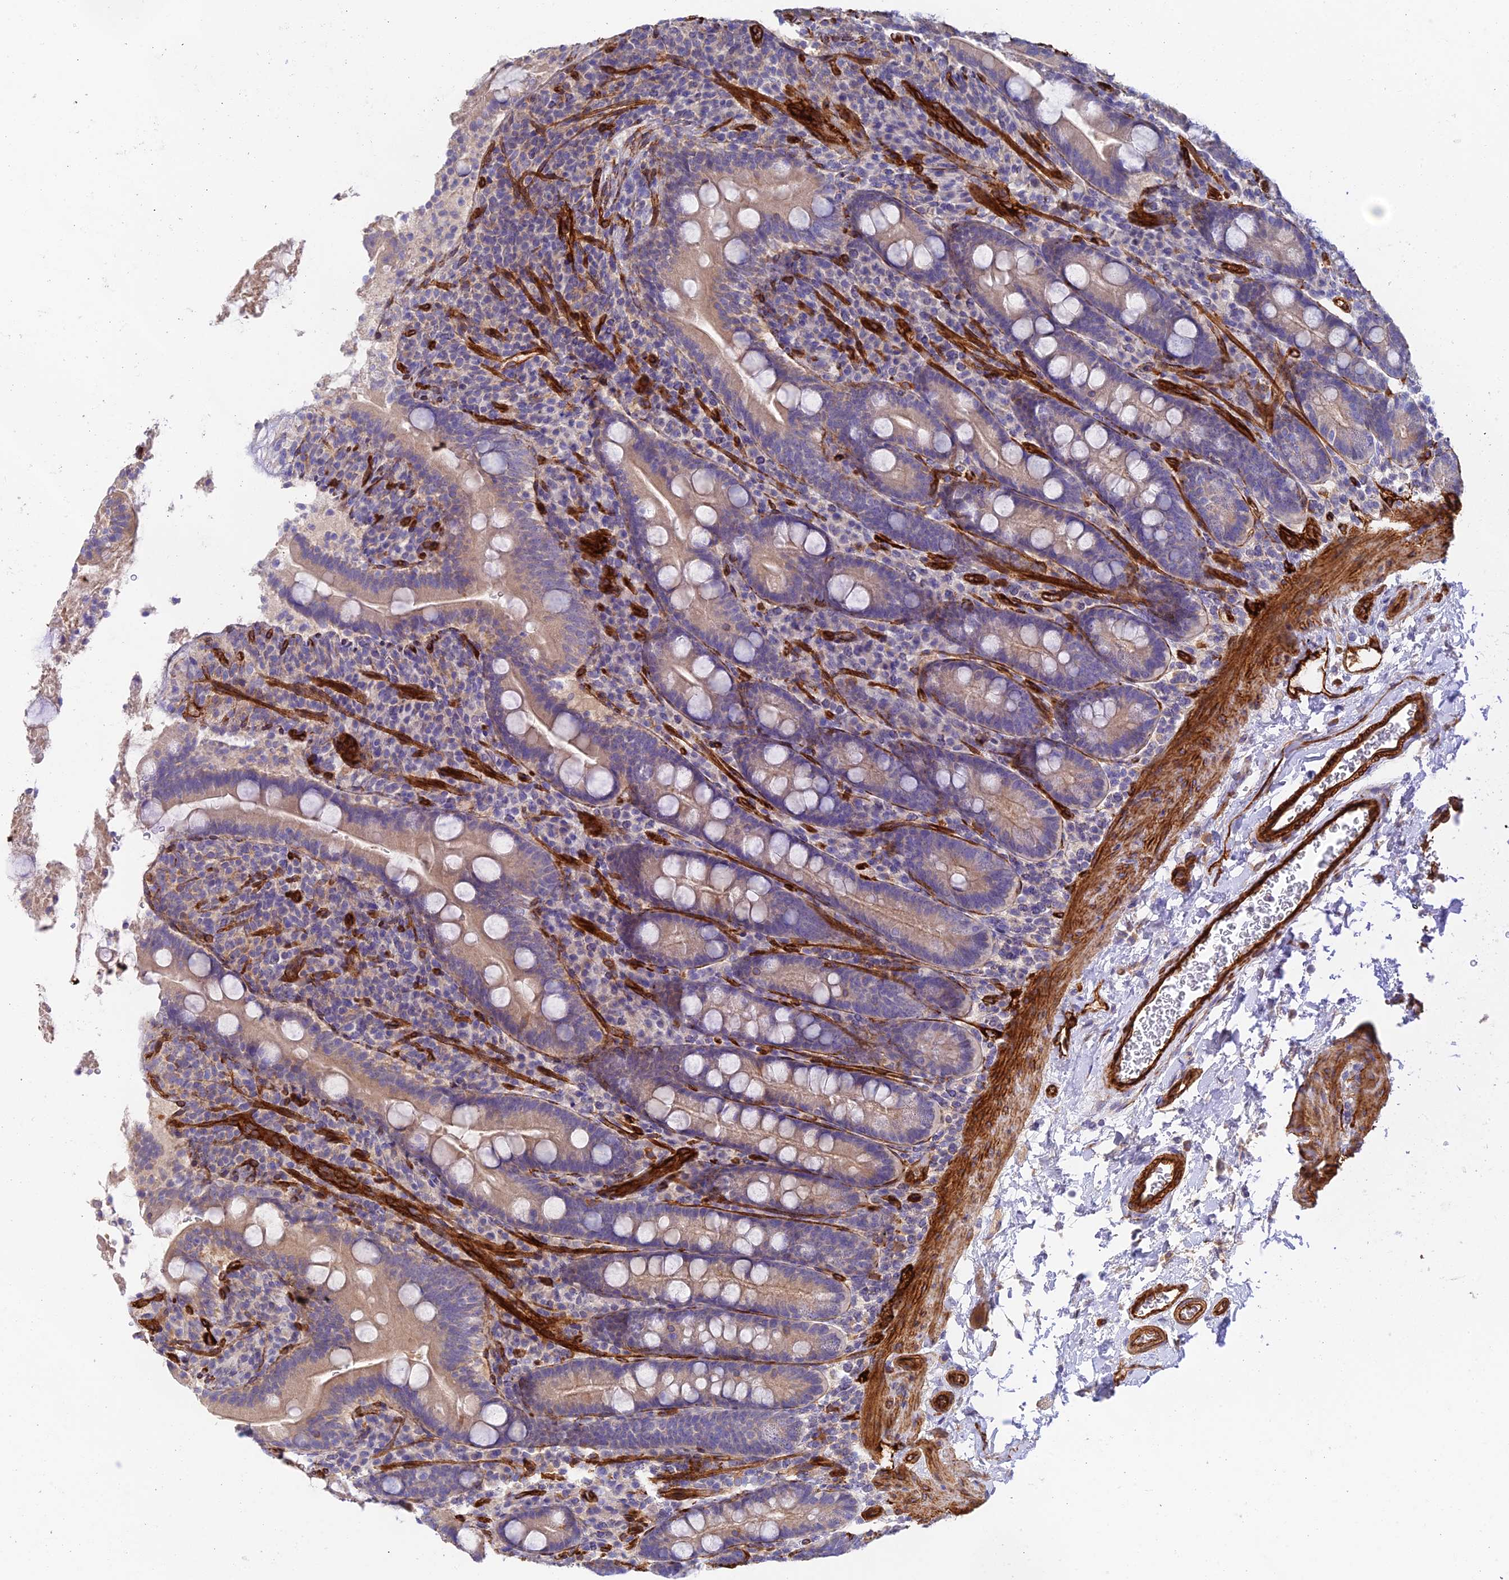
{"staining": {"intensity": "weak", "quantity": ">75%", "location": "cytoplasmic/membranous"}, "tissue": "duodenum", "cell_type": "Glandular cells", "image_type": "normal", "snomed": [{"axis": "morphology", "description": "Normal tissue, NOS"}, {"axis": "topography", "description": "Duodenum"}], "caption": "Immunohistochemical staining of unremarkable human duodenum displays weak cytoplasmic/membranous protein staining in approximately >75% of glandular cells. Nuclei are stained in blue.", "gene": "MYO9A", "patient": {"sex": "male", "age": 35}}